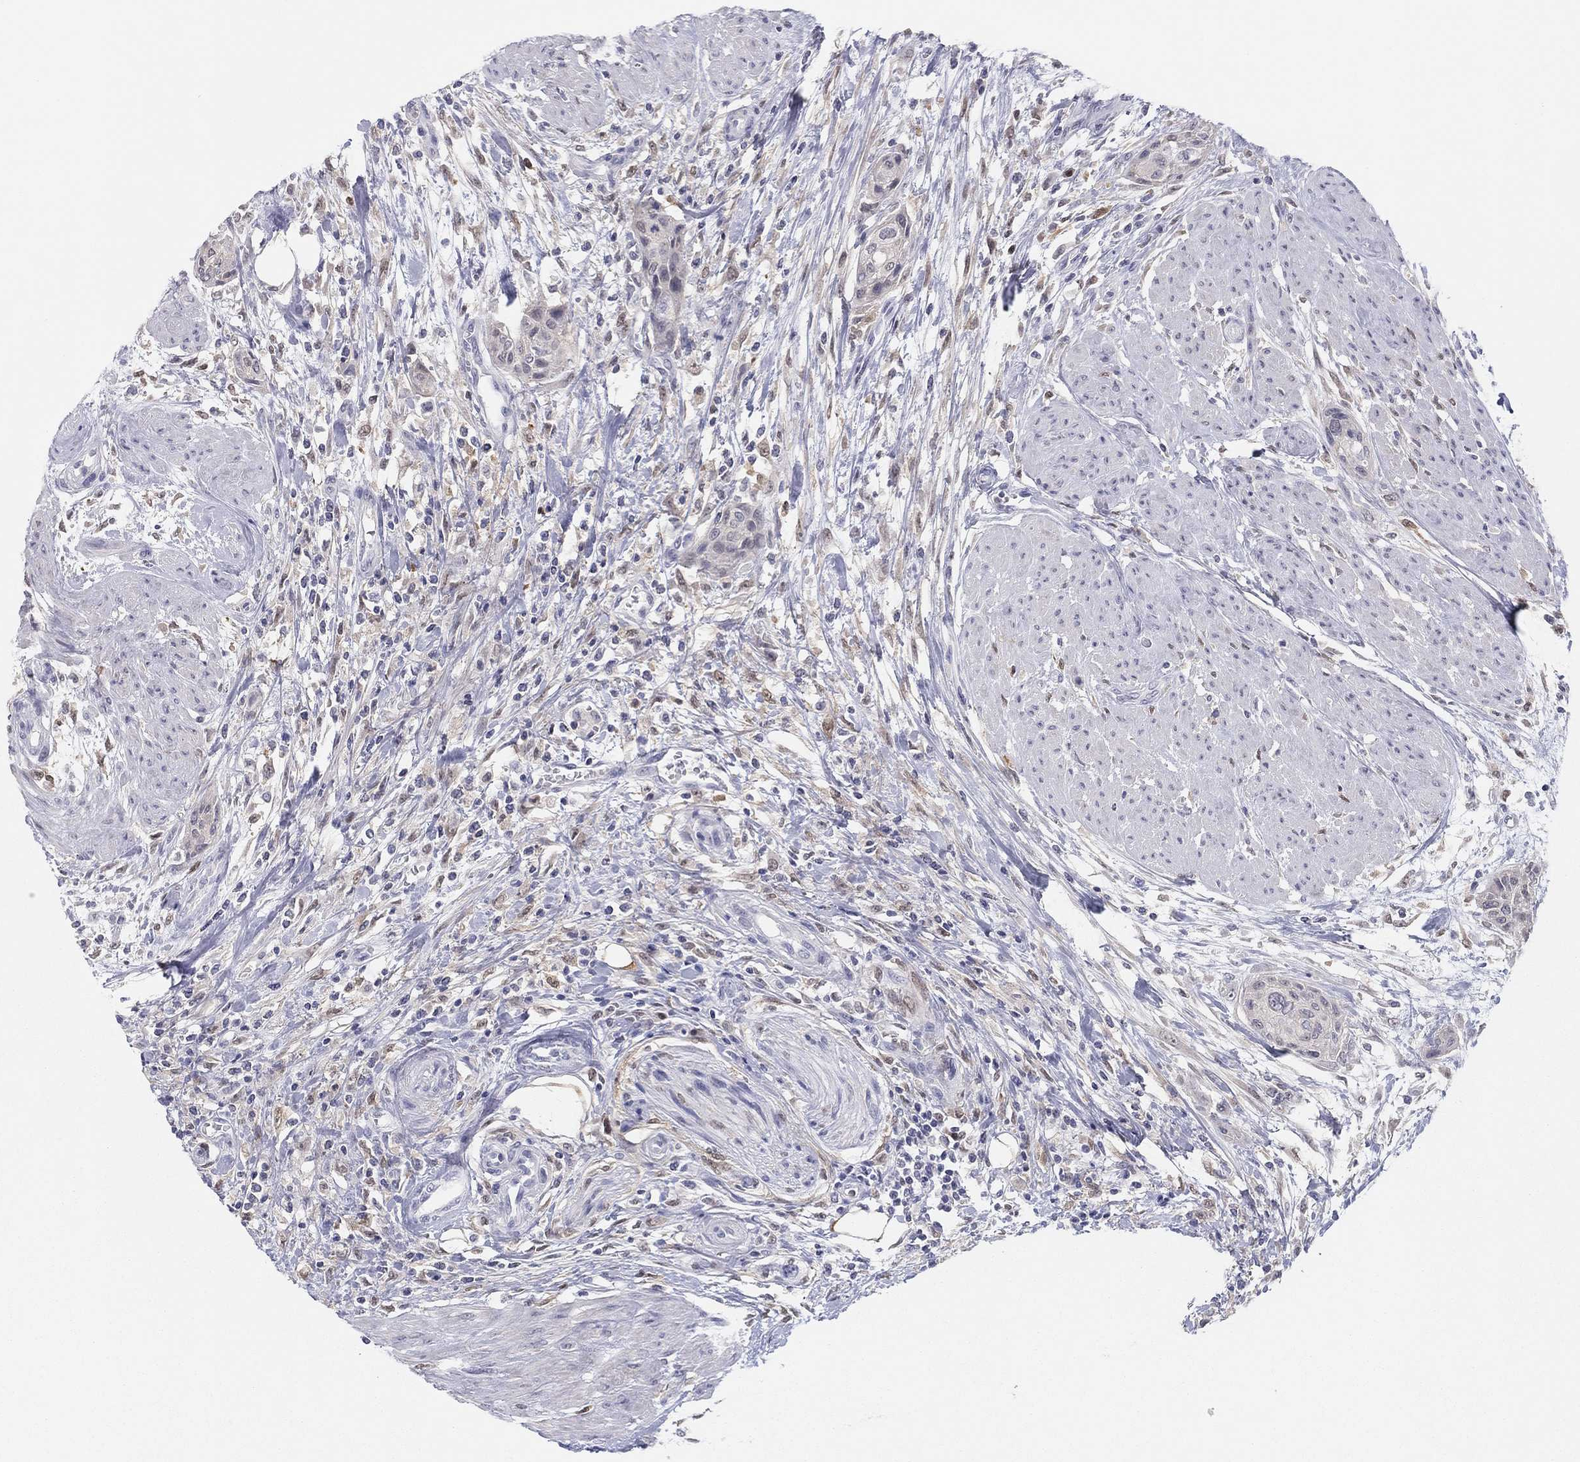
{"staining": {"intensity": "negative", "quantity": "none", "location": "none"}, "tissue": "urothelial cancer", "cell_type": "Tumor cells", "image_type": "cancer", "snomed": [{"axis": "morphology", "description": "Urothelial carcinoma, High grade"}, {"axis": "topography", "description": "Urinary bladder"}], "caption": "Urothelial cancer stained for a protein using immunohistochemistry exhibits no staining tumor cells.", "gene": "PDXK", "patient": {"sex": "male", "age": 35}}